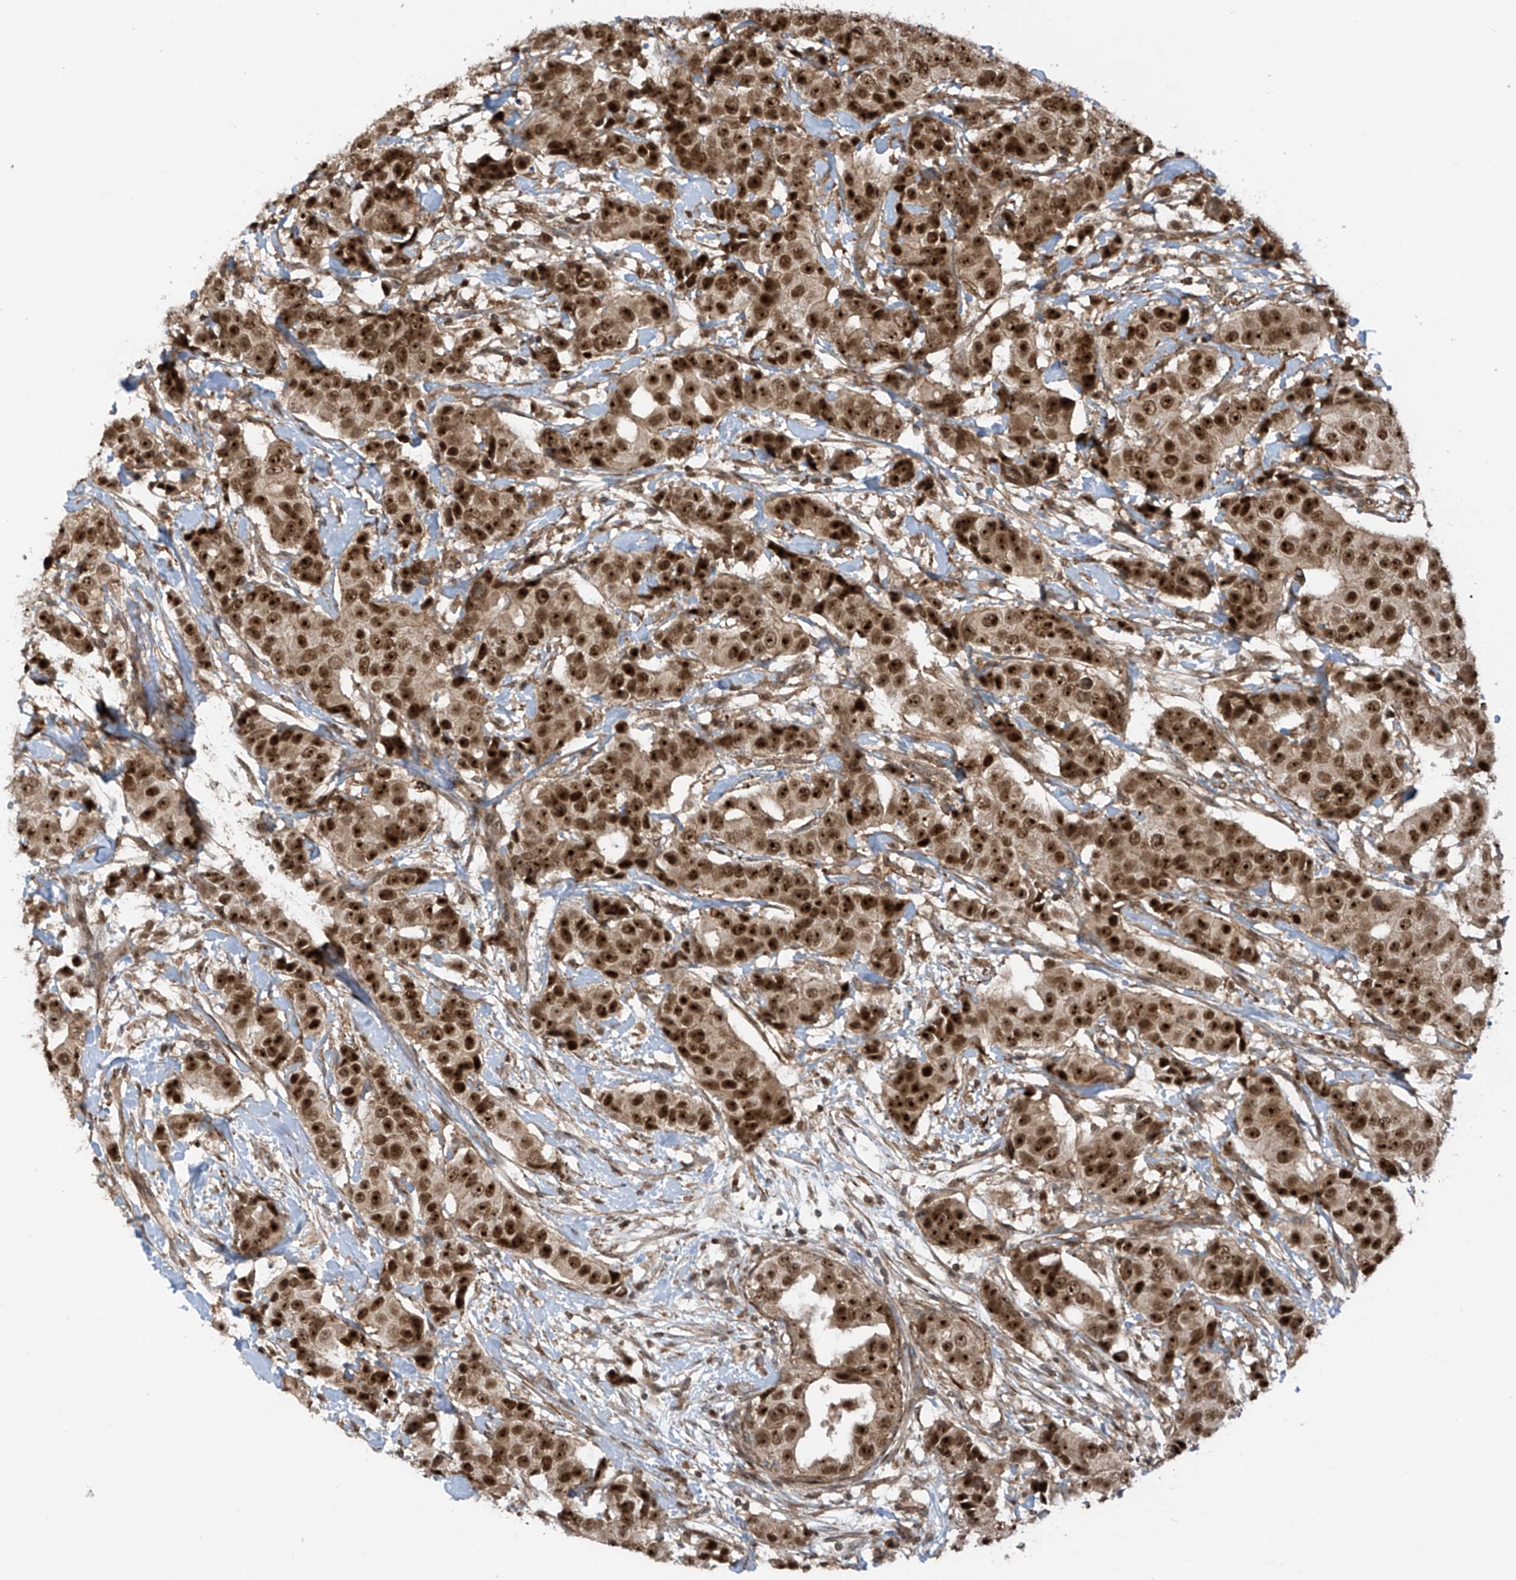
{"staining": {"intensity": "strong", "quantity": ">75%", "location": "nuclear"}, "tissue": "breast cancer", "cell_type": "Tumor cells", "image_type": "cancer", "snomed": [{"axis": "morphology", "description": "Normal tissue, NOS"}, {"axis": "morphology", "description": "Duct carcinoma"}, {"axis": "topography", "description": "Breast"}], "caption": "Breast cancer (invasive ductal carcinoma) stained for a protein (brown) reveals strong nuclear positive expression in about >75% of tumor cells.", "gene": "REPIN1", "patient": {"sex": "female", "age": 39}}